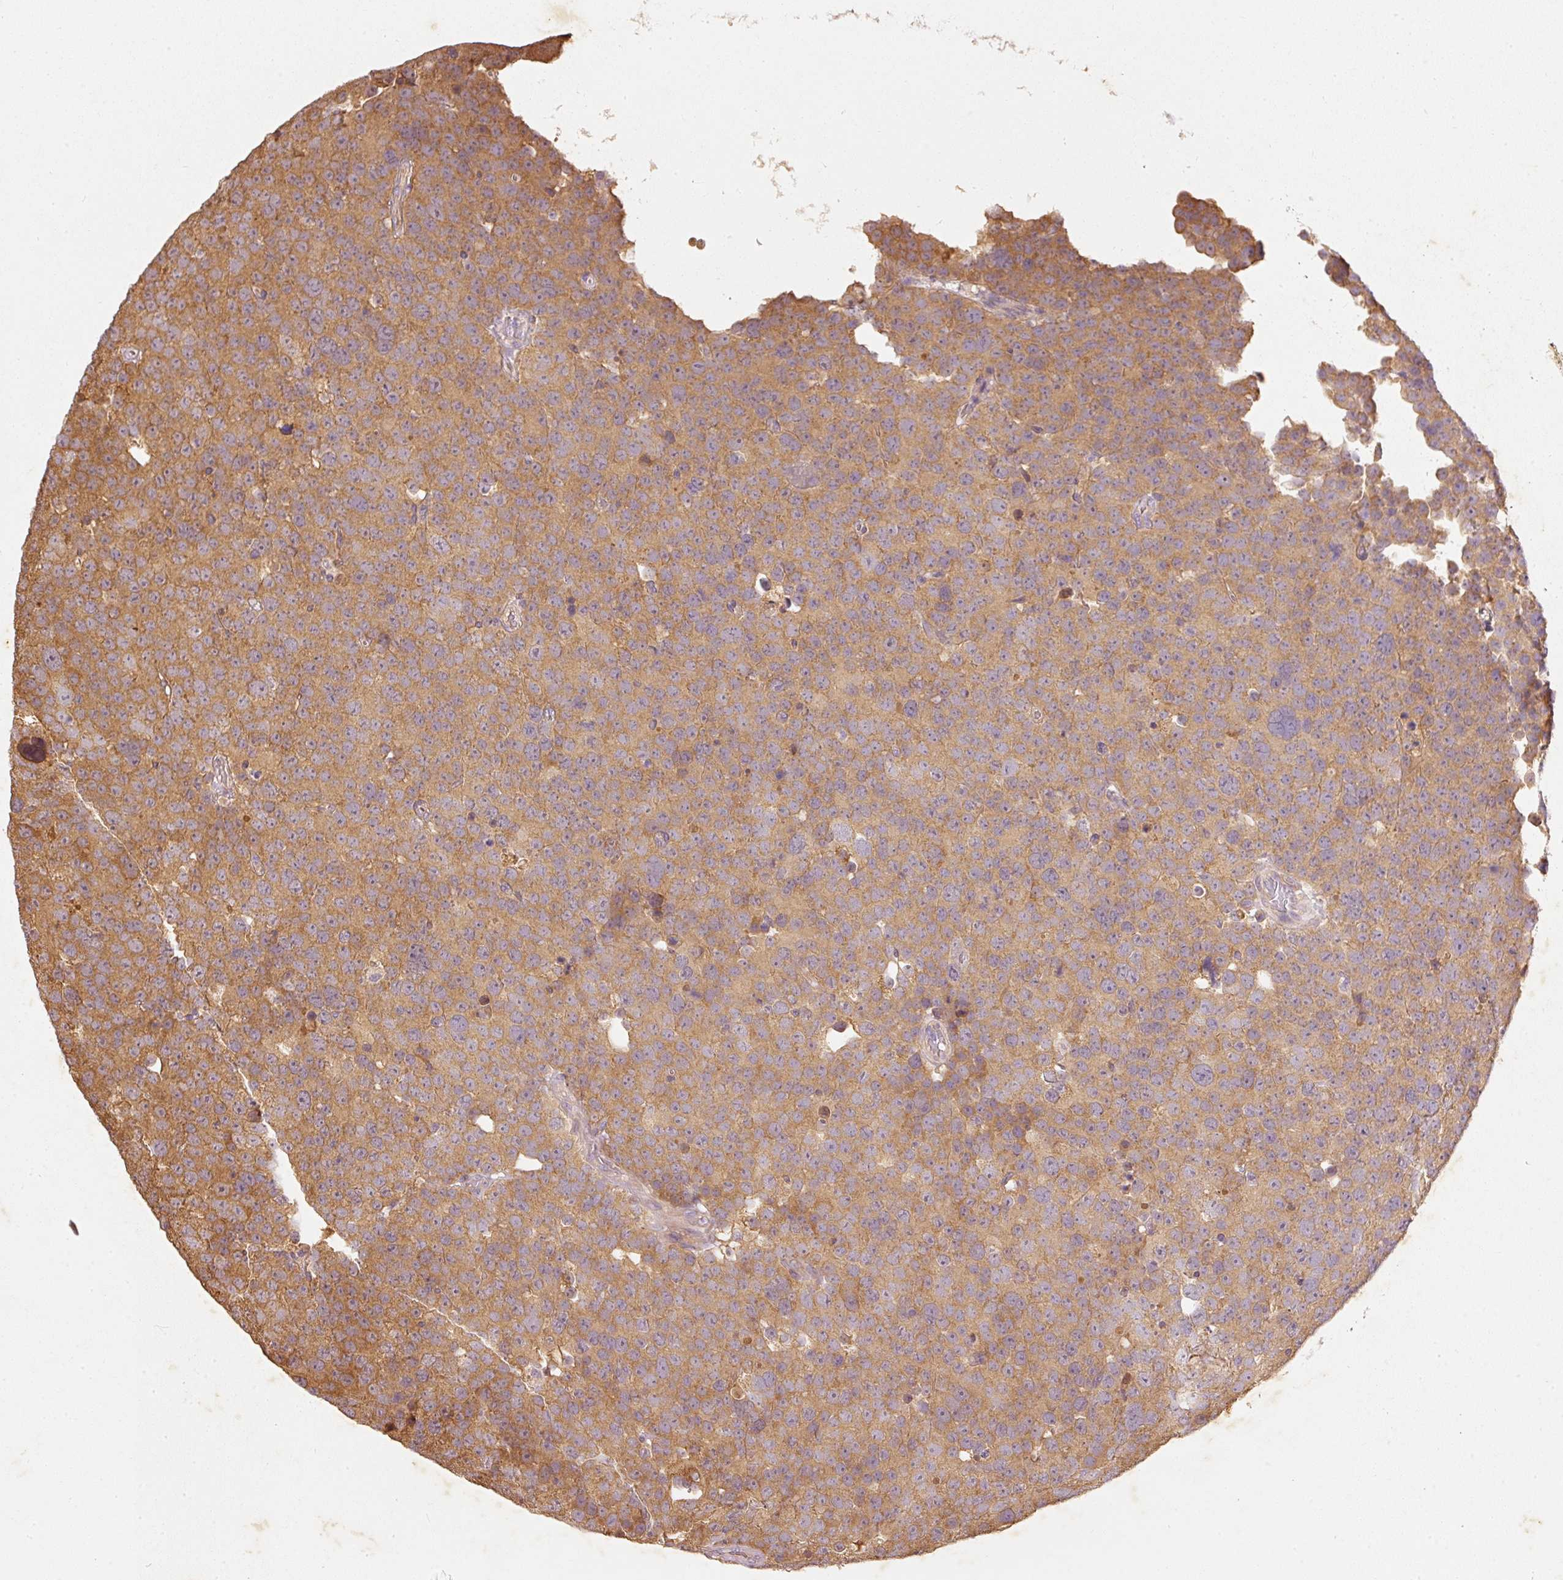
{"staining": {"intensity": "moderate", "quantity": ">75%", "location": "cytoplasmic/membranous"}, "tissue": "testis cancer", "cell_type": "Tumor cells", "image_type": "cancer", "snomed": [{"axis": "morphology", "description": "Seminoma, NOS"}, {"axis": "topography", "description": "Testis"}], "caption": "Tumor cells demonstrate moderate cytoplasmic/membranous positivity in about >75% of cells in testis cancer.", "gene": "RGL2", "patient": {"sex": "male", "age": 71}}